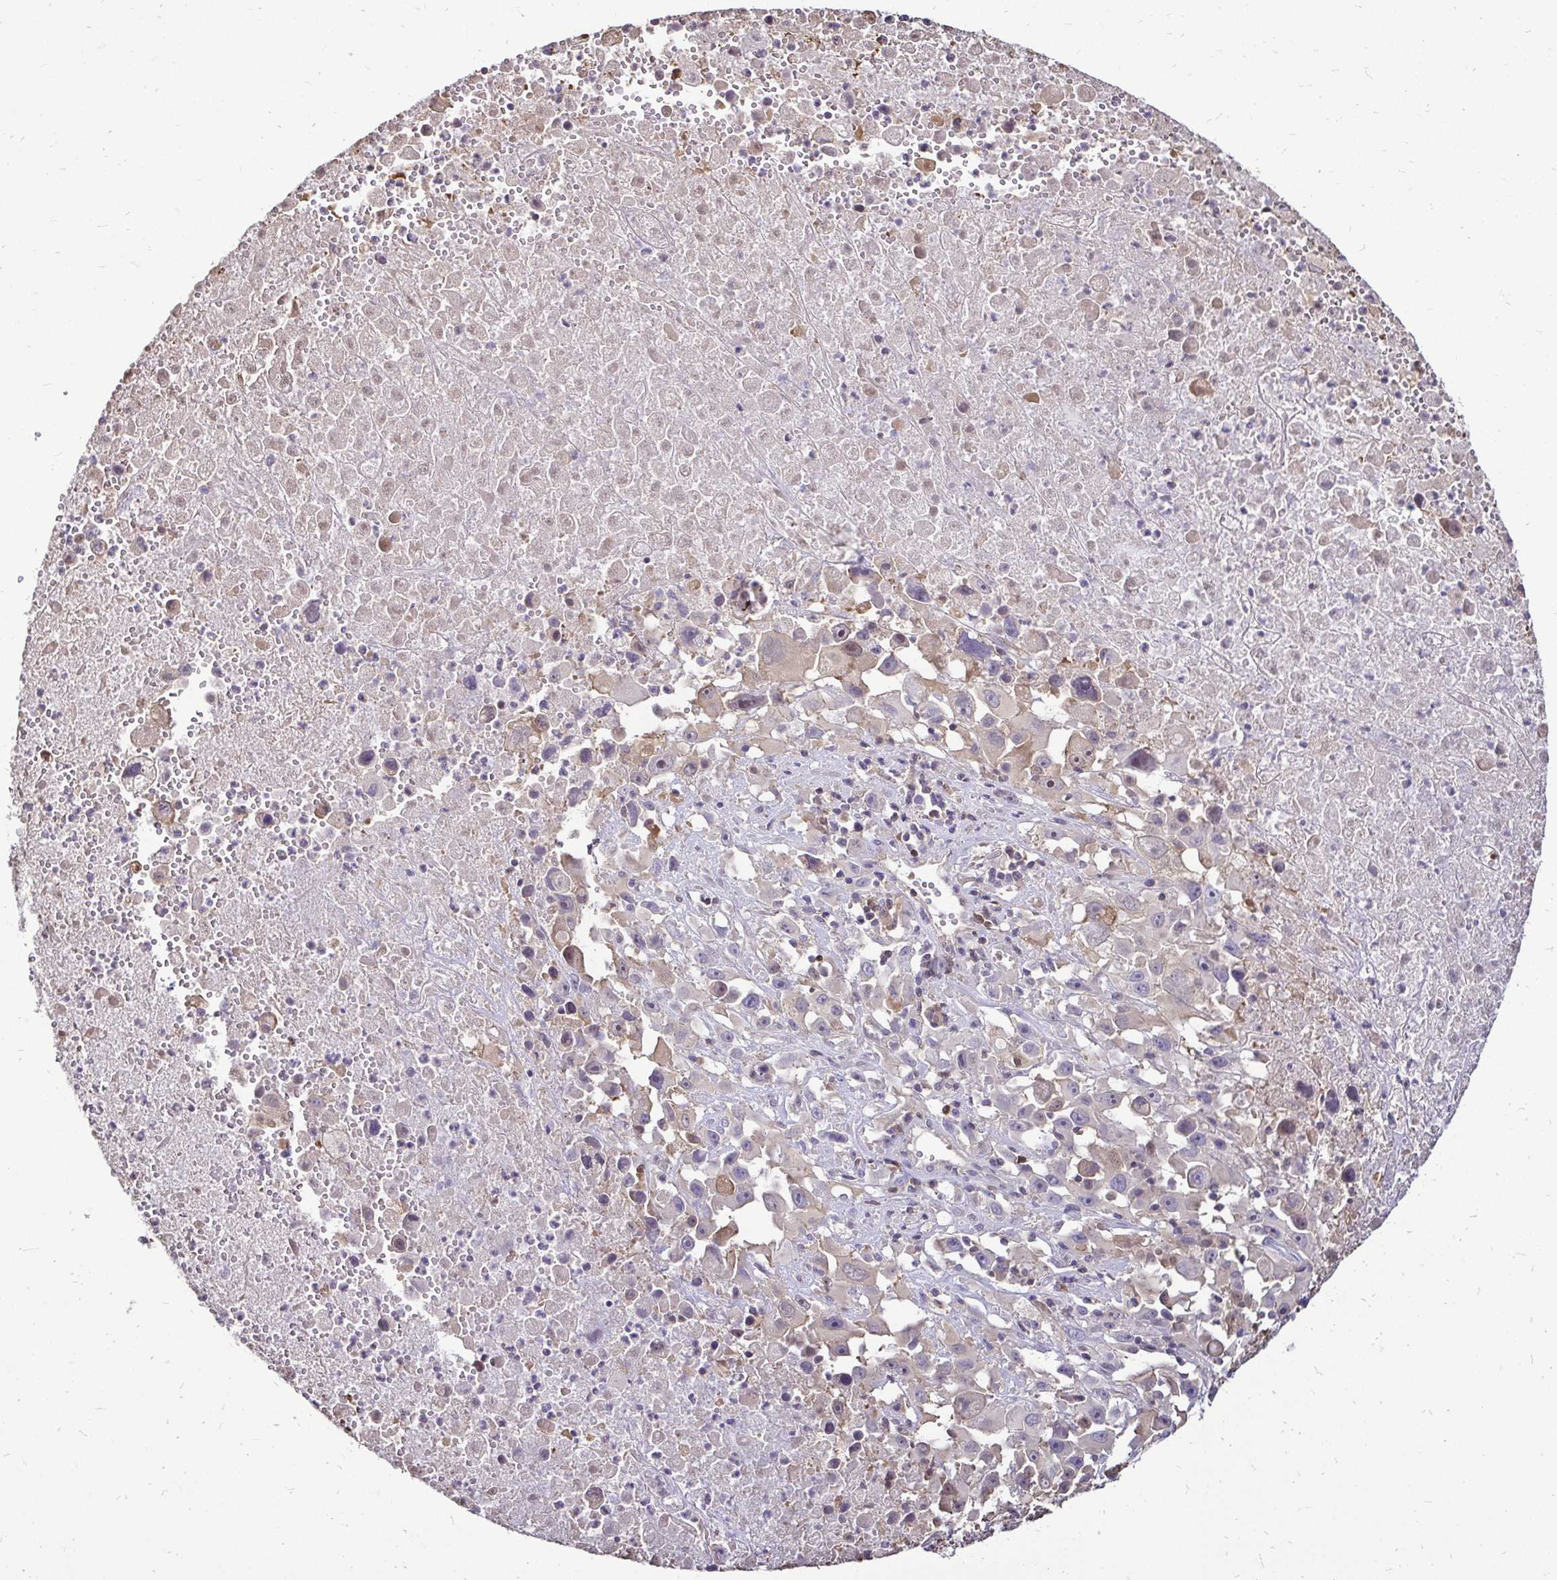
{"staining": {"intensity": "weak", "quantity": "<25%", "location": "cytoplasmic/membranous"}, "tissue": "melanoma", "cell_type": "Tumor cells", "image_type": "cancer", "snomed": [{"axis": "morphology", "description": "Malignant melanoma, Metastatic site"}, {"axis": "topography", "description": "Soft tissue"}], "caption": "Protein analysis of melanoma demonstrates no significant staining in tumor cells. (Brightfield microscopy of DAB (3,3'-diaminobenzidine) immunohistochemistry at high magnification).", "gene": "ZFP1", "patient": {"sex": "male", "age": 50}}